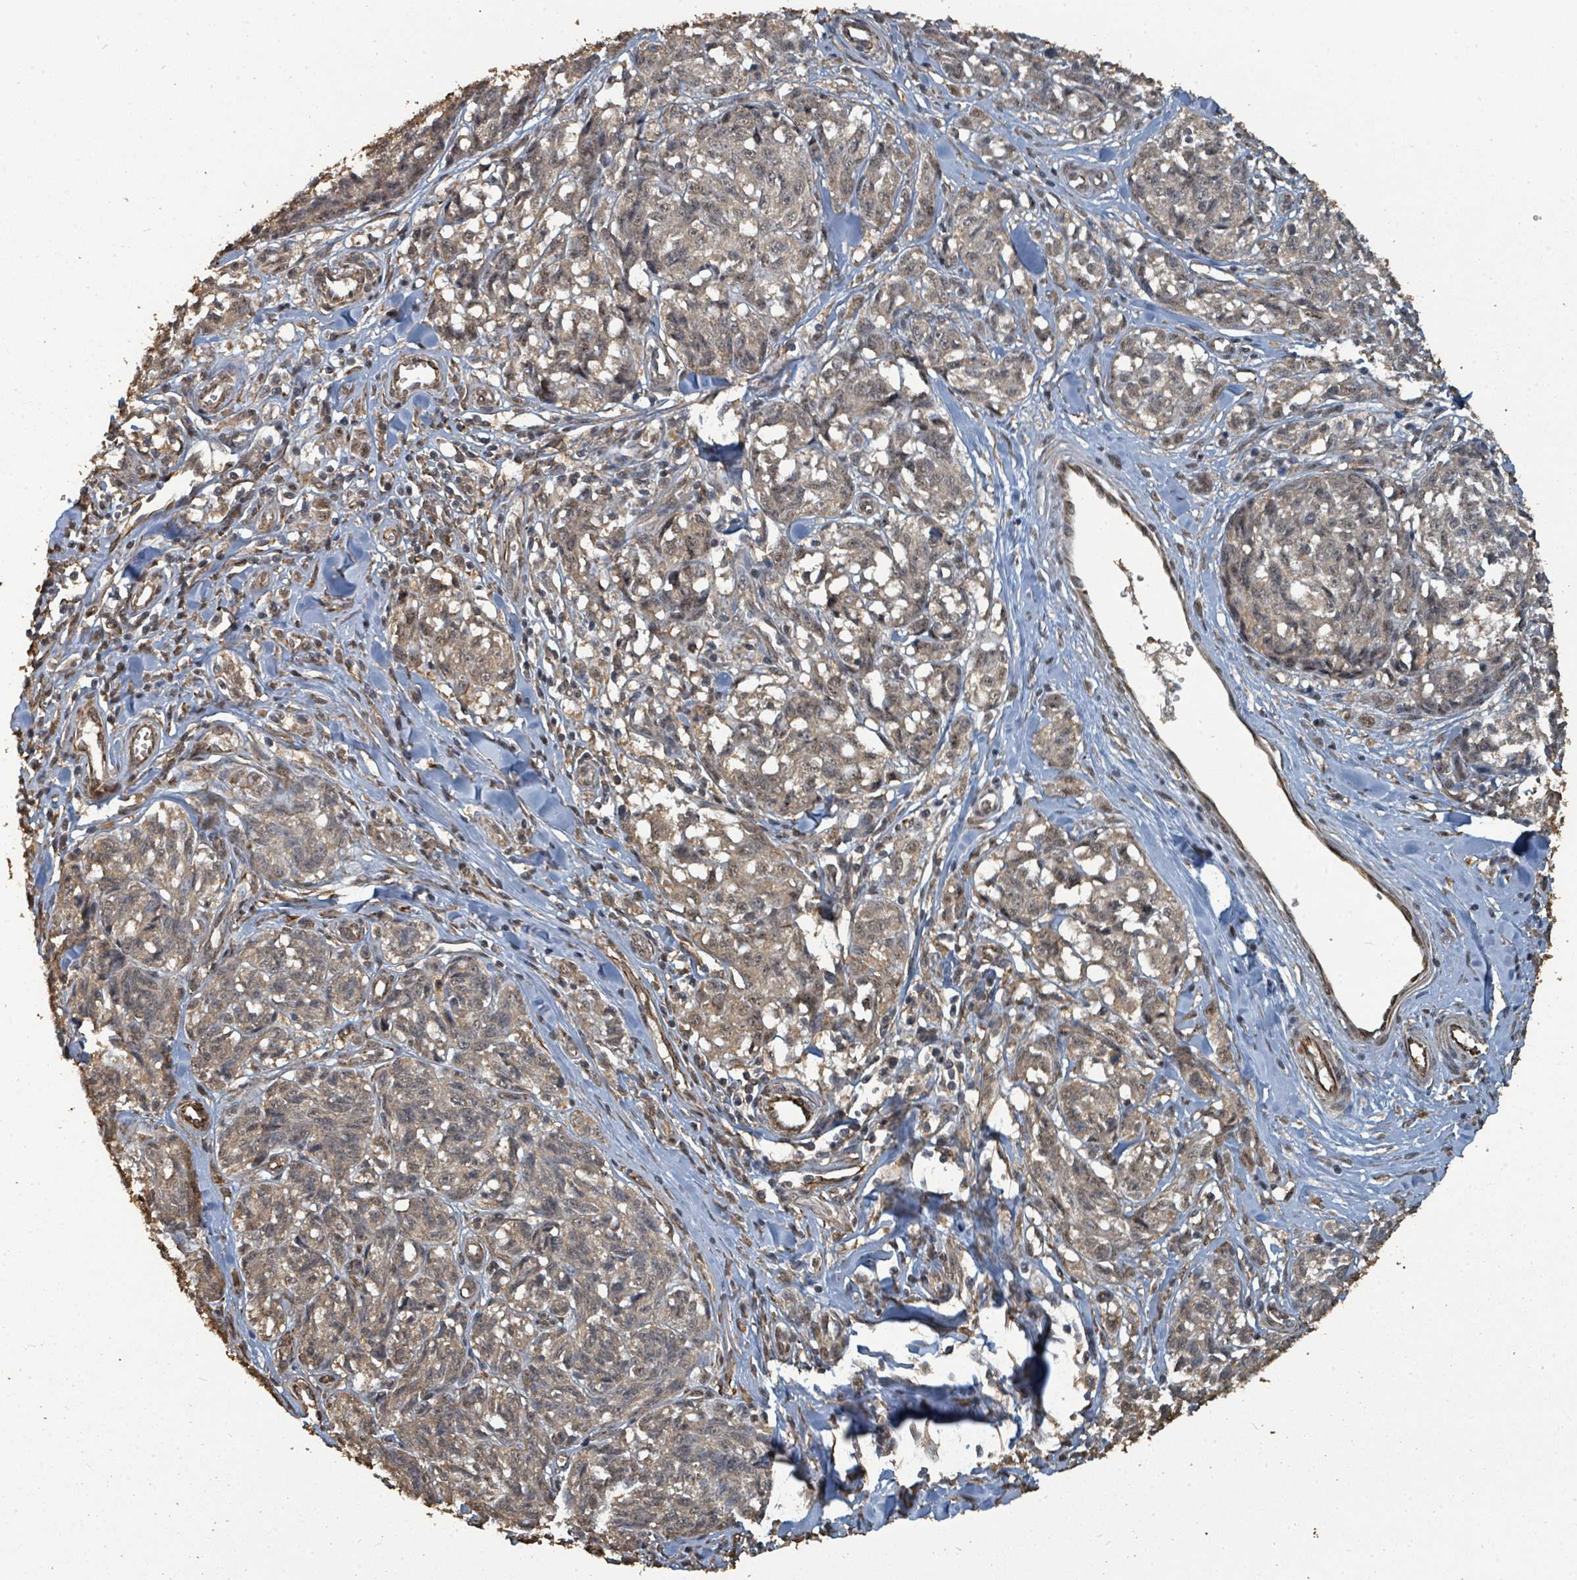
{"staining": {"intensity": "weak", "quantity": "25%-75%", "location": "cytoplasmic/membranous"}, "tissue": "melanoma", "cell_type": "Tumor cells", "image_type": "cancer", "snomed": [{"axis": "morphology", "description": "Normal tissue, NOS"}, {"axis": "morphology", "description": "Malignant melanoma, NOS"}, {"axis": "topography", "description": "Skin"}], "caption": "Brown immunohistochemical staining in human melanoma exhibits weak cytoplasmic/membranous staining in approximately 25%-75% of tumor cells. The staining was performed using DAB, with brown indicating positive protein expression. Nuclei are stained blue with hematoxylin.", "gene": "C6orf52", "patient": {"sex": "female", "age": 64}}